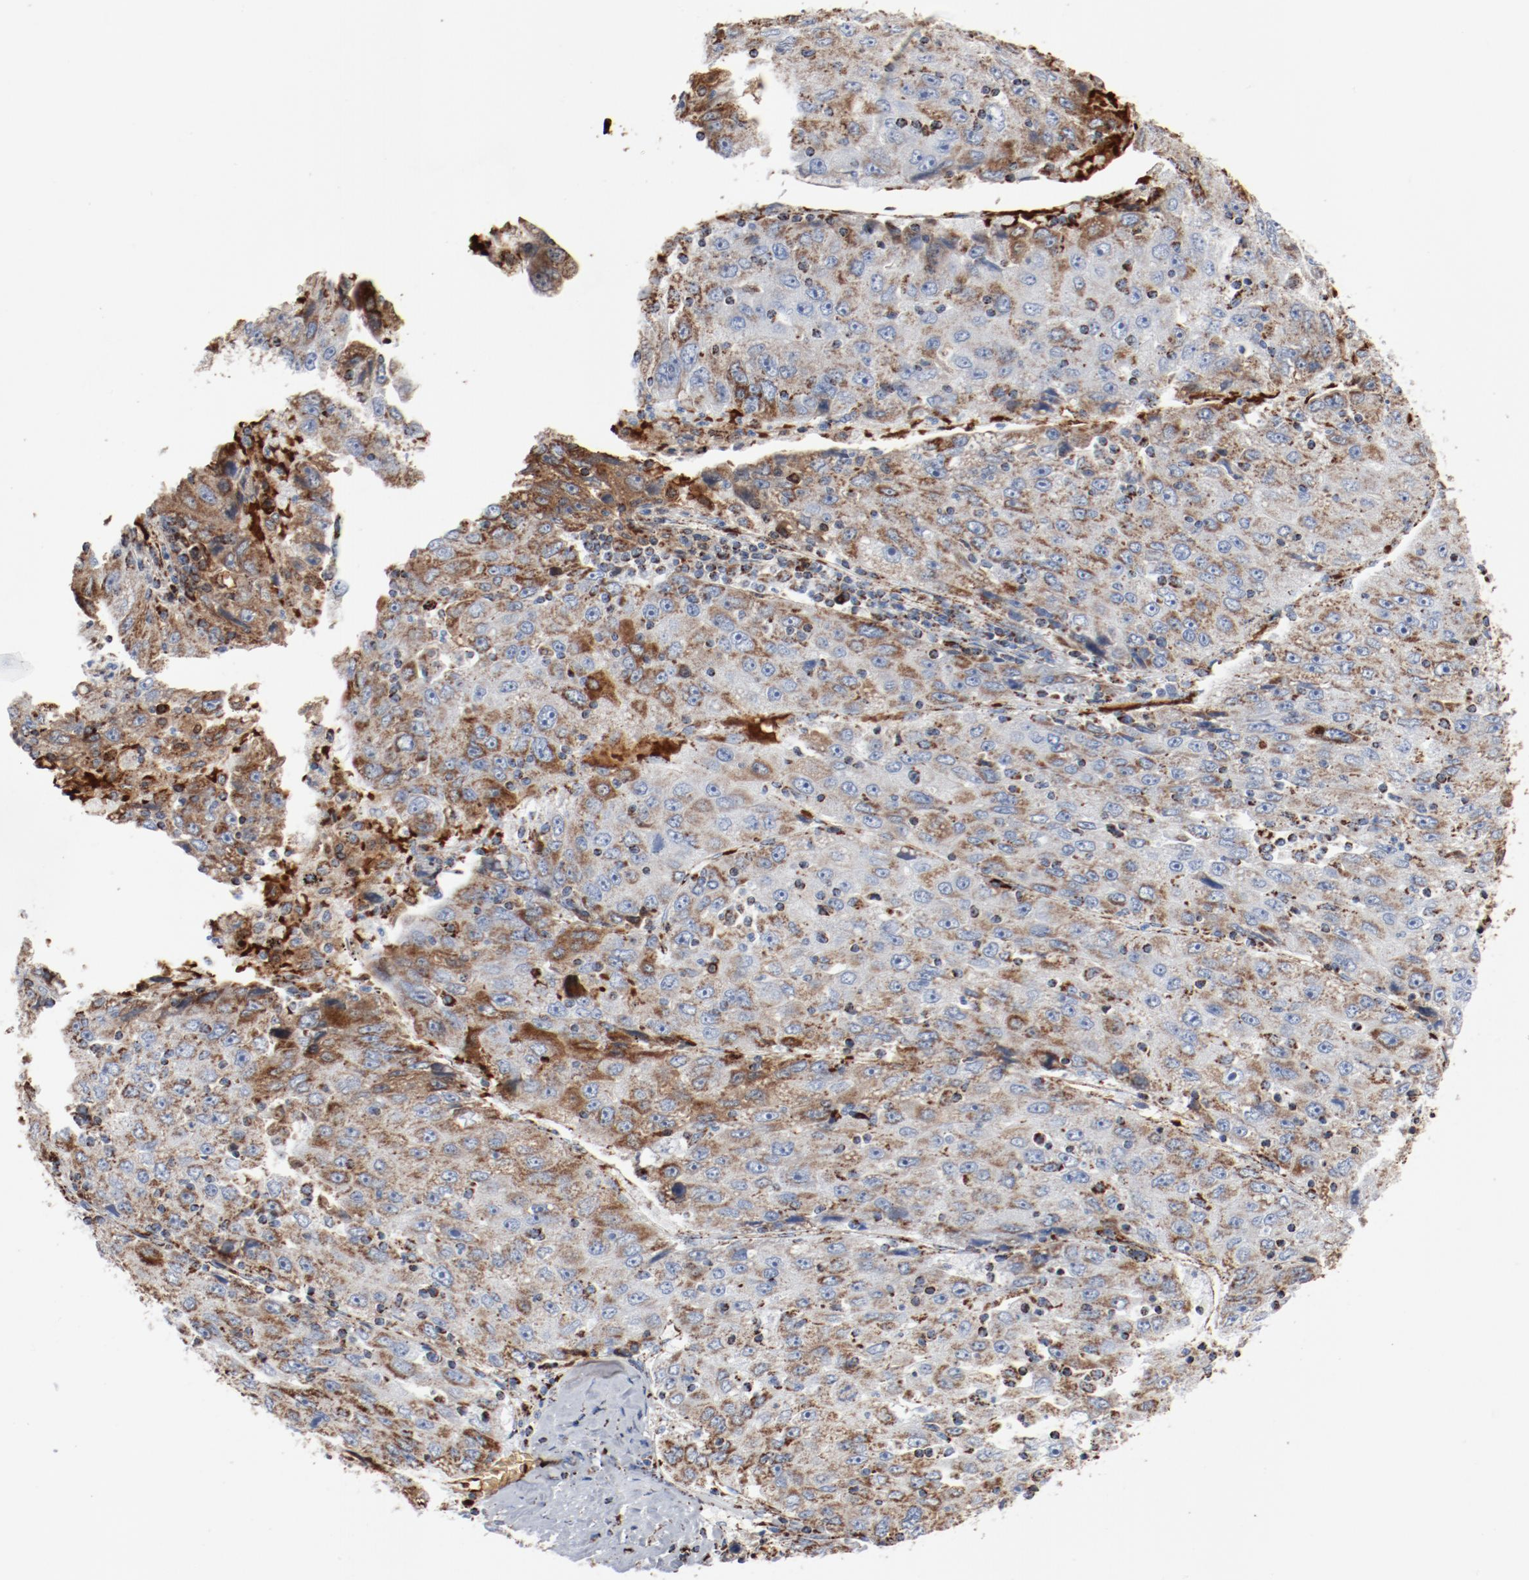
{"staining": {"intensity": "moderate", "quantity": ">75%", "location": "cytoplasmic/membranous"}, "tissue": "liver cancer", "cell_type": "Tumor cells", "image_type": "cancer", "snomed": [{"axis": "morphology", "description": "Carcinoma, Hepatocellular, NOS"}, {"axis": "topography", "description": "Liver"}], "caption": "The image reveals immunohistochemical staining of liver hepatocellular carcinoma. There is moderate cytoplasmic/membranous staining is present in about >75% of tumor cells. The protein is shown in brown color, while the nuclei are stained blue.", "gene": "NDUFB8", "patient": {"sex": "male", "age": 49}}